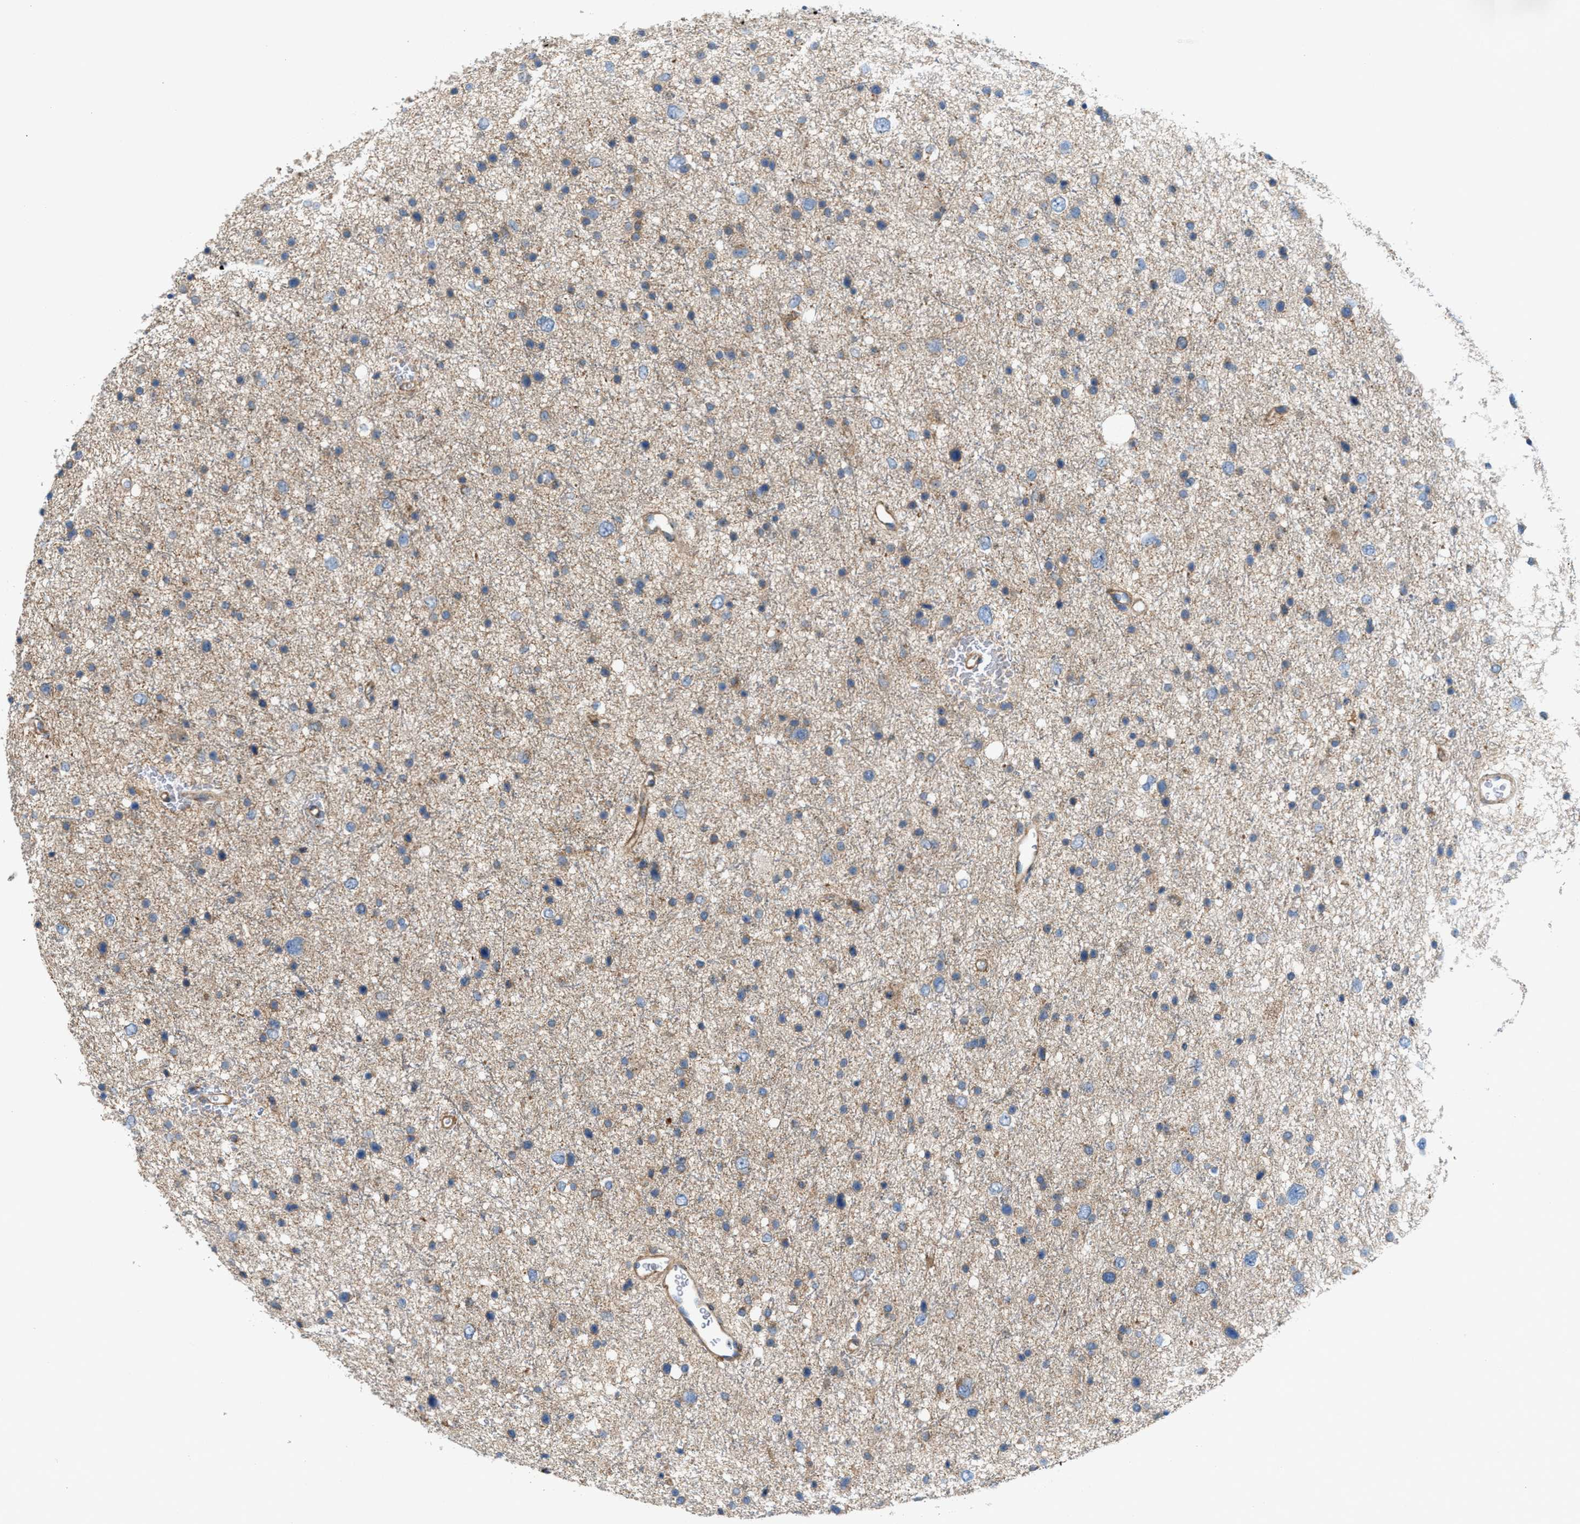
{"staining": {"intensity": "weak", "quantity": "25%-75%", "location": "cytoplasmic/membranous"}, "tissue": "glioma", "cell_type": "Tumor cells", "image_type": "cancer", "snomed": [{"axis": "morphology", "description": "Glioma, malignant, Low grade"}, {"axis": "topography", "description": "Brain"}], "caption": "Glioma stained for a protein (brown) displays weak cytoplasmic/membranous positive expression in approximately 25%-75% of tumor cells.", "gene": "CYB5D1", "patient": {"sex": "female", "age": 37}}